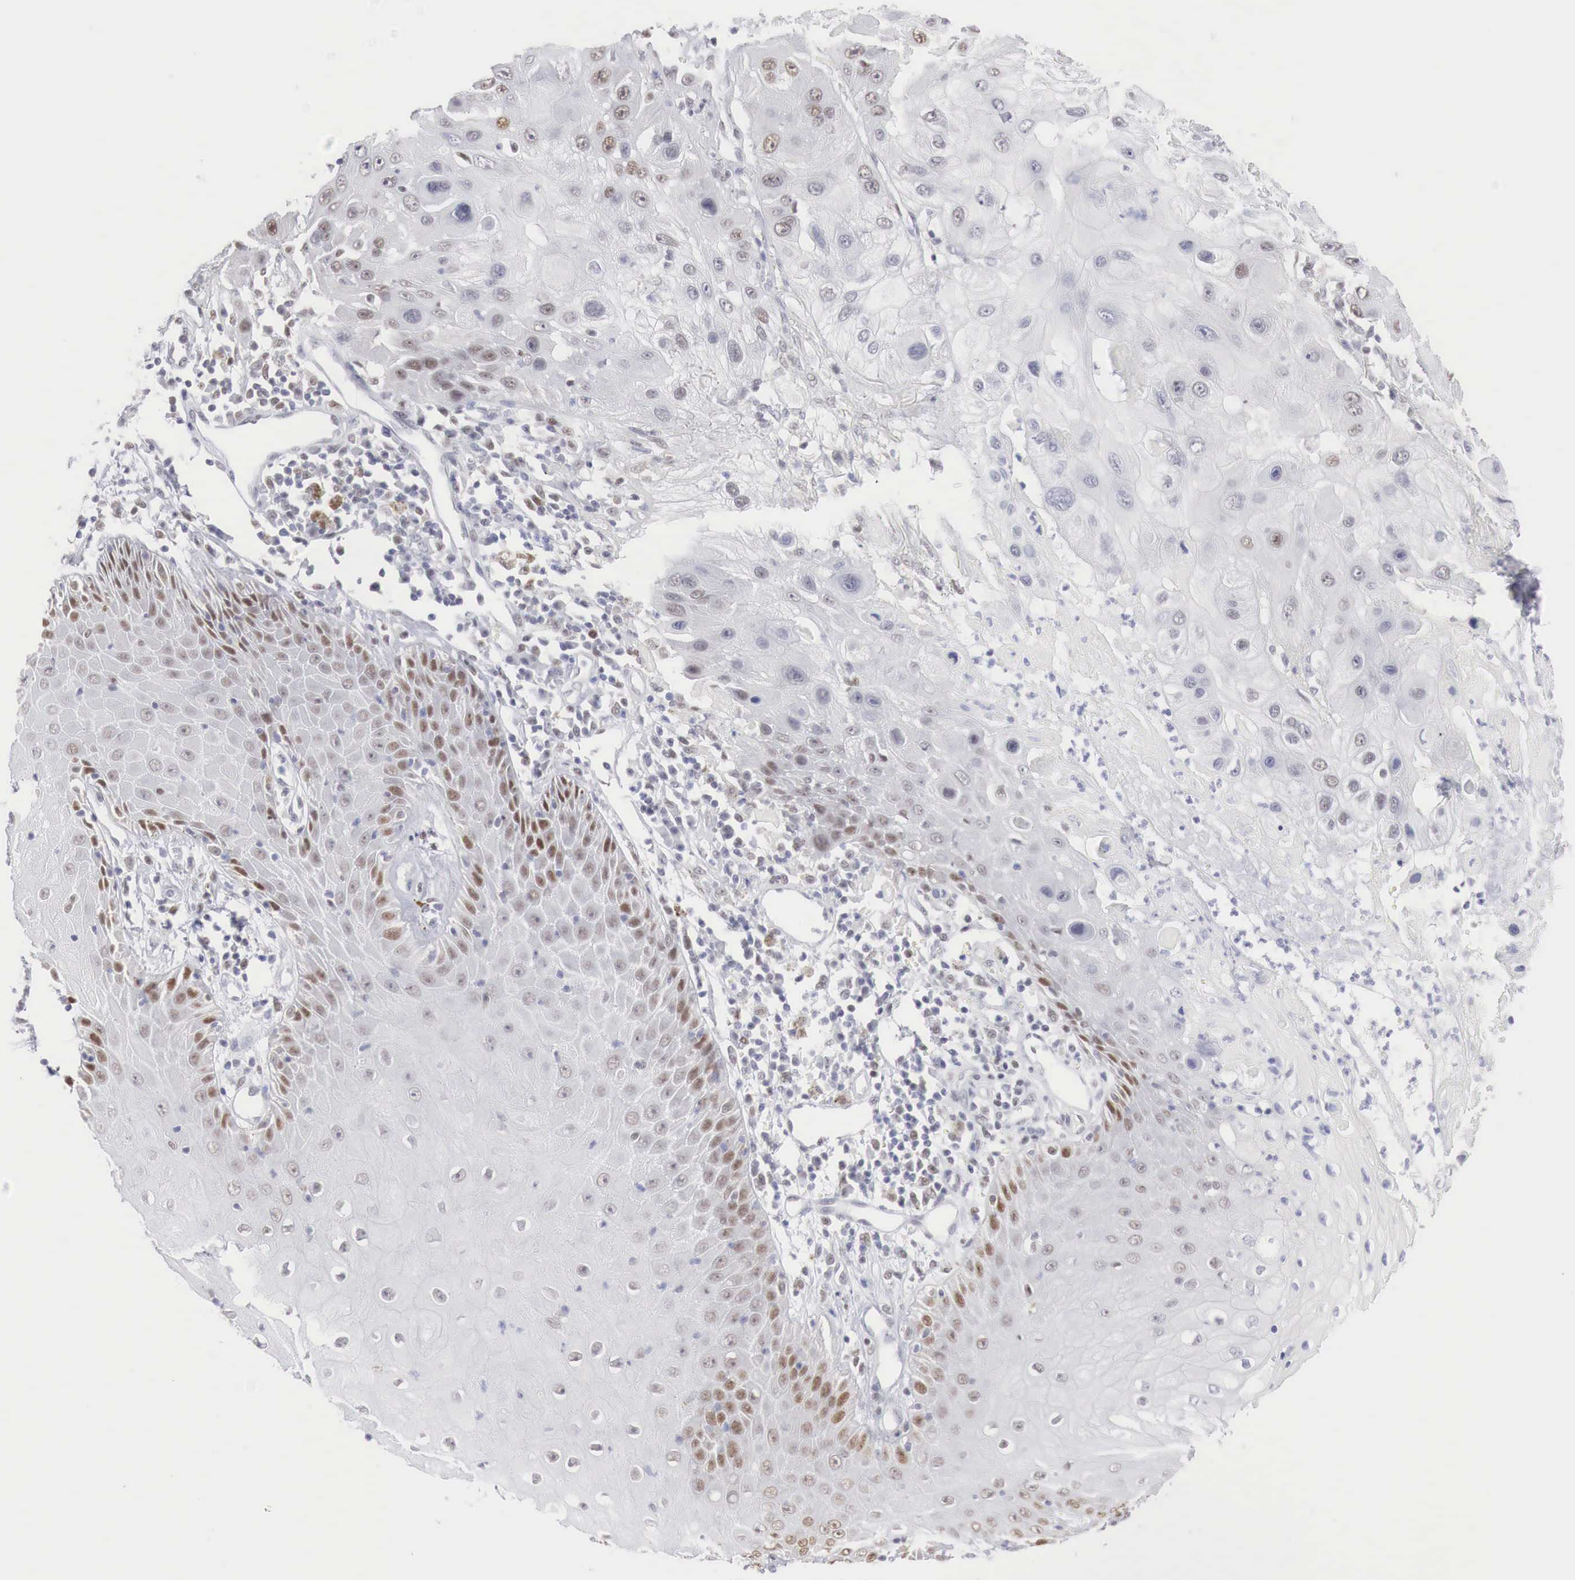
{"staining": {"intensity": "moderate", "quantity": "<25%", "location": "nuclear"}, "tissue": "skin cancer", "cell_type": "Tumor cells", "image_type": "cancer", "snomed": [{"axis": "morphology", "description": "Squamous cell carcinoma, NOS"}, {"axis": "topography", "description": "Skin"}, {"axis": "topography", "description": "Anal"}], "caption": "Human squamous cell carcinoma (skin) stained for a protein (brown) displays moderate nuclear positive expression in about <25% of tumor cells.", "gene": "FOXP2", "patient": {"sex": "male", "age": 61}}